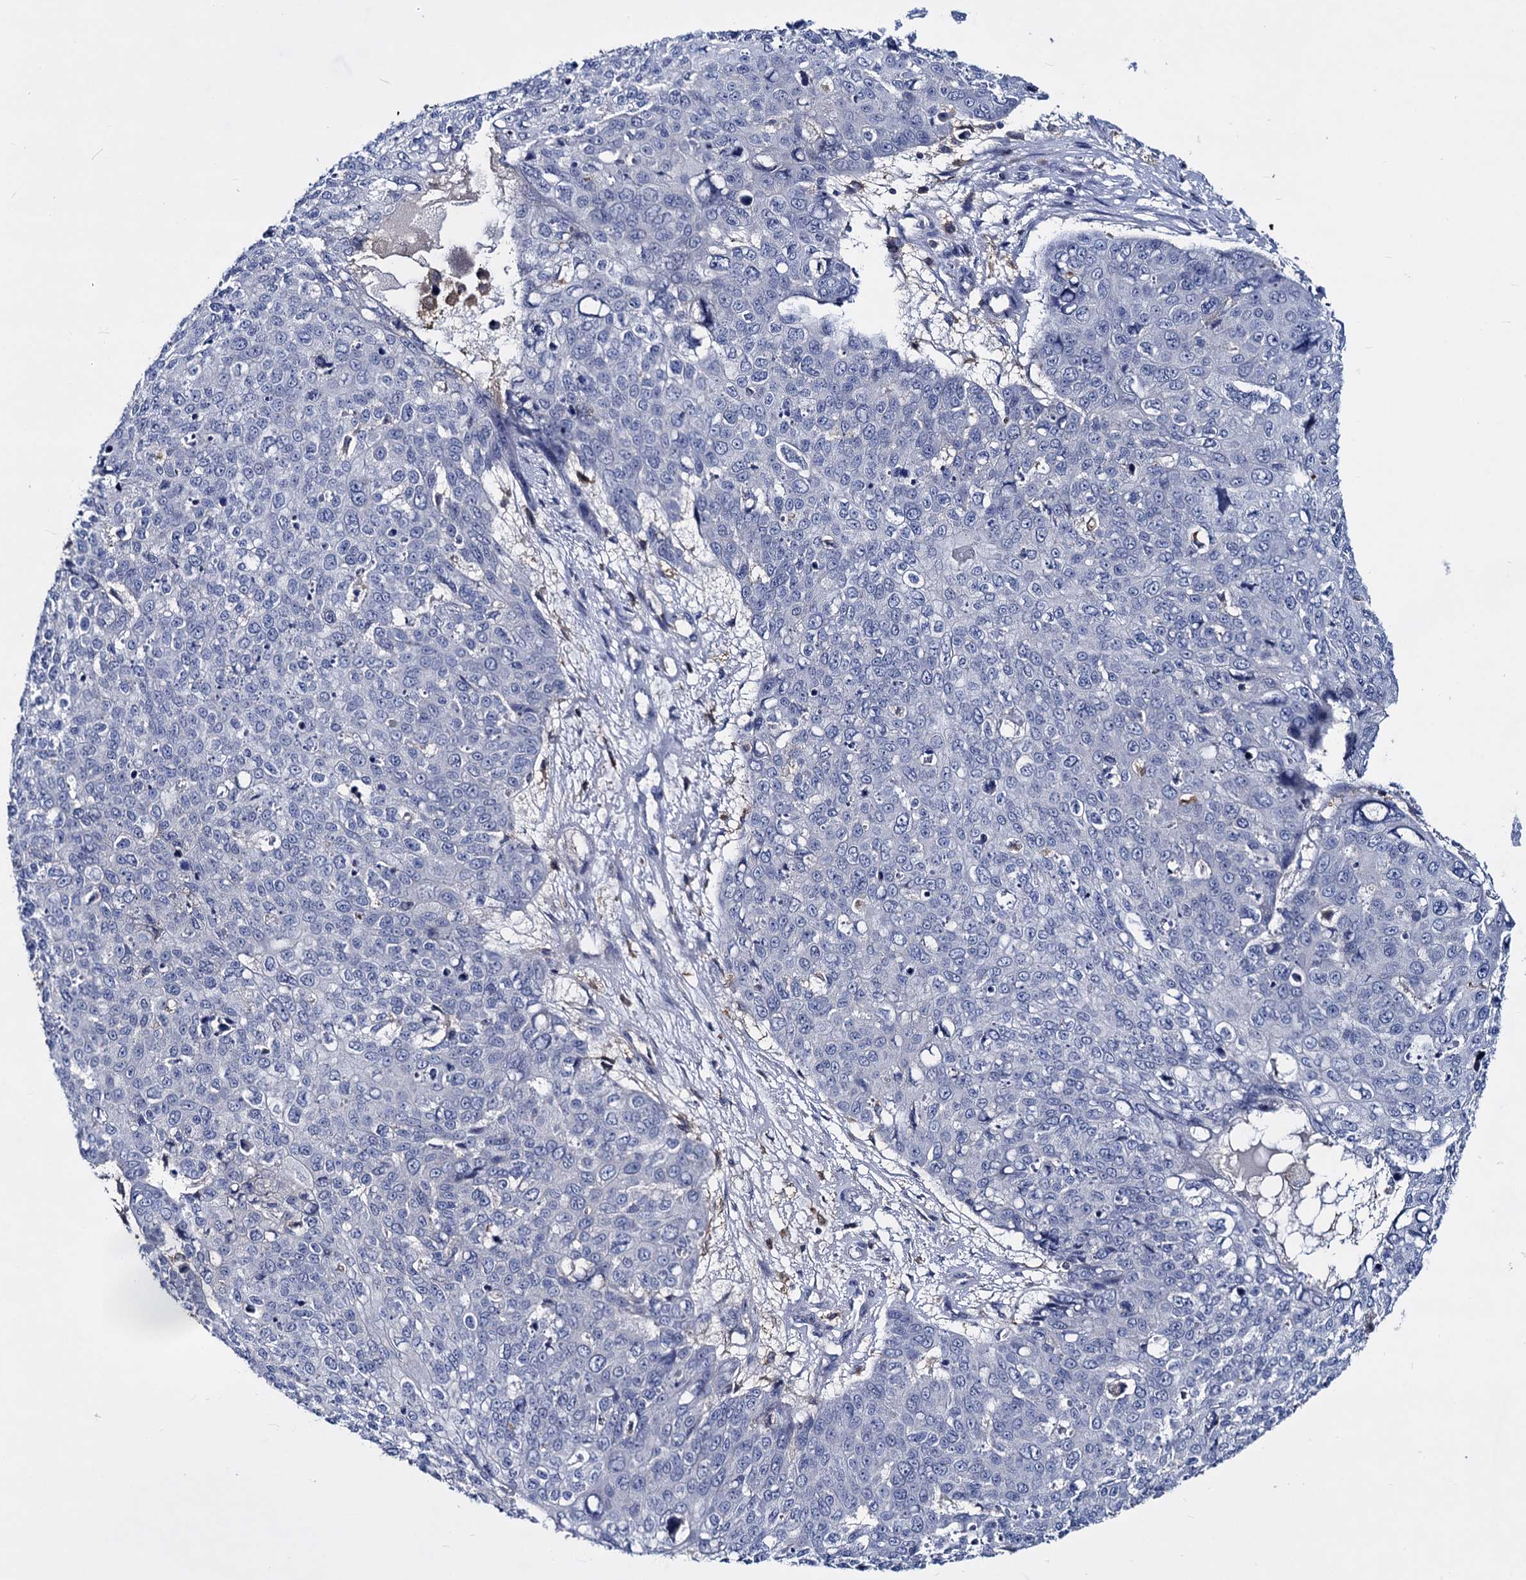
{"staining": {"intensity": "negative", "quantity": "none", "location": "none"}, "tissue": "skin cancer", "cell_type": "Tumor cells", "image_type": "cancer", "snomed": [{"axis": "morphology", "description": "Squamous cell carcinoma, NOS"}, {"axis": "topography", "description": "Skin"}], "caption": "DAB immunohistochemical staining of human skin squamous cell carcinoma demonstrates no significant expression in tumor cells. (DAB (3,3'-diaminobenzidine) immunohistochemistry (IHC) with hematoxylin counter stain).", "gene": "RHOG", "patient": {"sex": "male", "age": 71}}